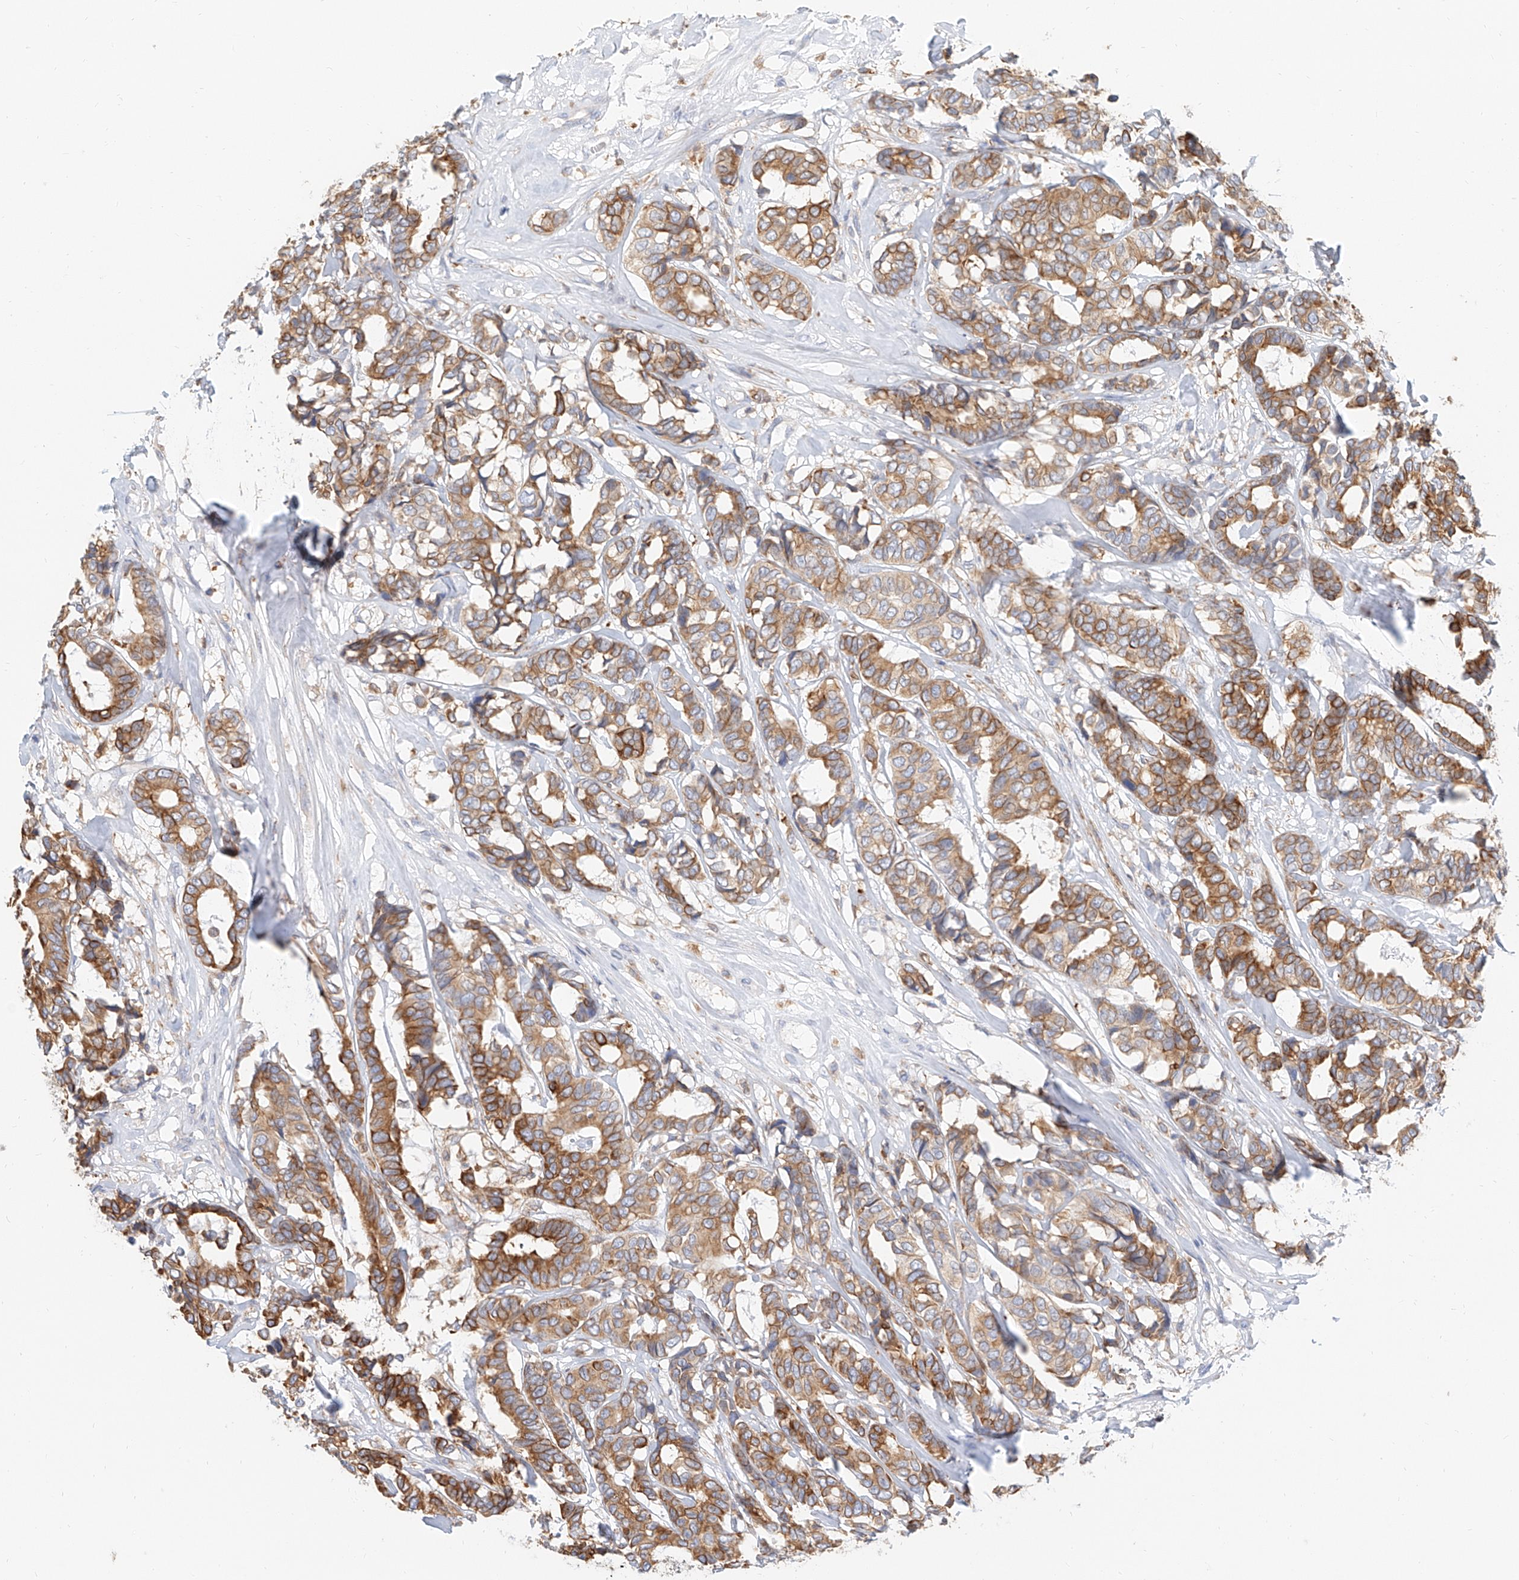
{"staining": {"intensity": "moderate", "quantity": ">75%", "location": "cytoplasmic/membranous"}, "tissue": "breast cancer", "cell_type": "Tumor cells", "image_type": "cancer", "snomed": [{"axis": "morphology", "description": "Duct carcinoma"}, {"axis": "topography", "description": "Breast"}], "caption": "Immunohistochemical staining of breast cancer reveals medium levels of moderate cytoplasmic/membranous protein expression in about >75% of tumor cells.", "gene": "DHRS7", "patient": {"sex": "female", "age": 87}}